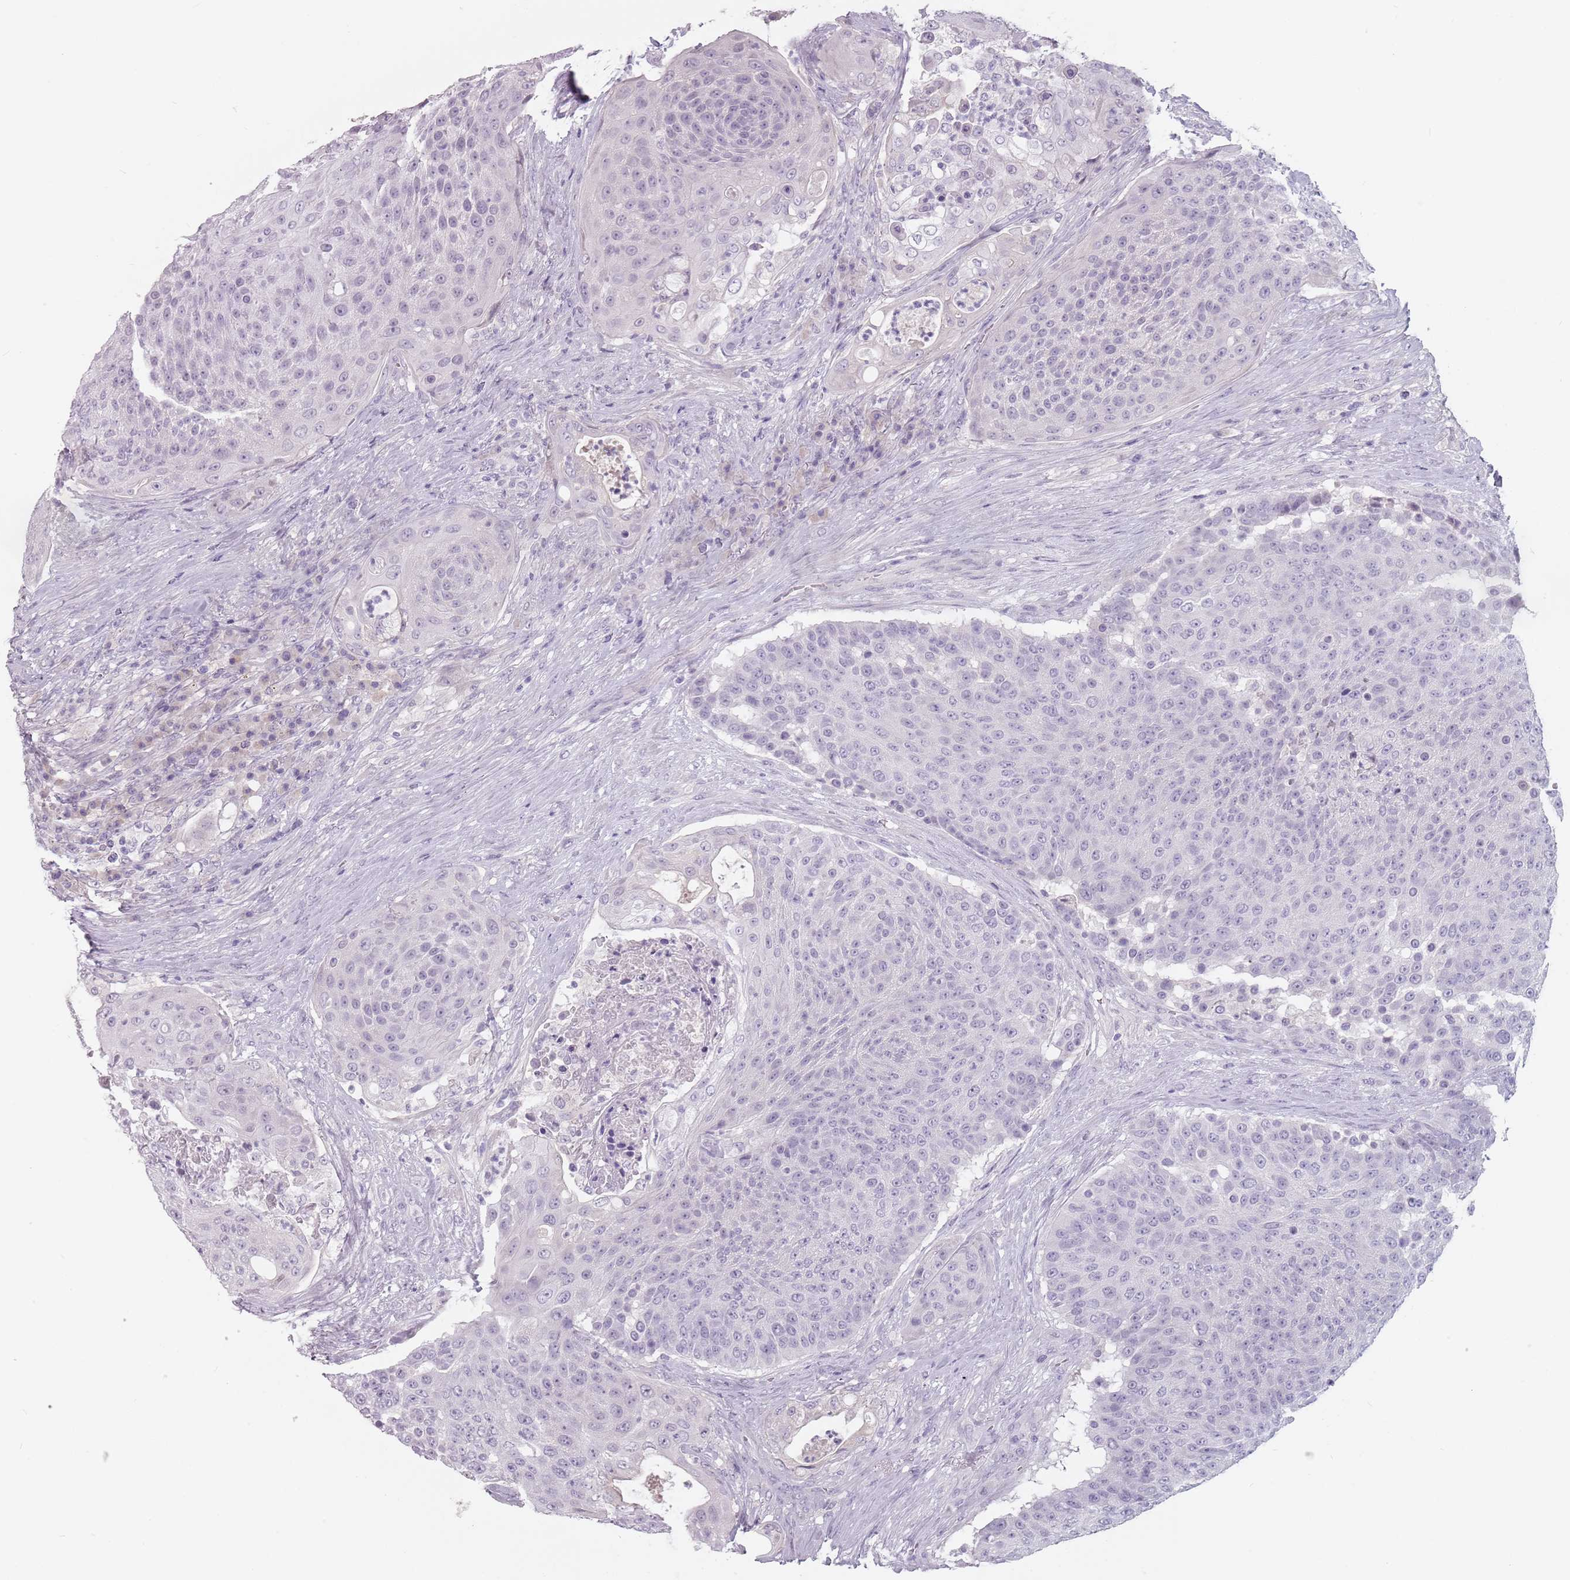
{"staining": {"intensity": "negative", "quantity": "none", "location": "none"}, "tissue": "urothelial cancer", "cell_type": "Tumor cells", "image_type": "cancer", "snomed": [{"axis": "morphology", "description": "Urothelial carcinoma, High grade"}, {"axis": "topography", "description": "Urinary bladder"}], "caption": "Immunohistochemistry (IHC) micrograph of human urothelial cancer stained for a protein (brown), which exhibits no positivity in tumor cells.", "gene": "CEP19", "patient": {"sex": "female", "age": 63}}